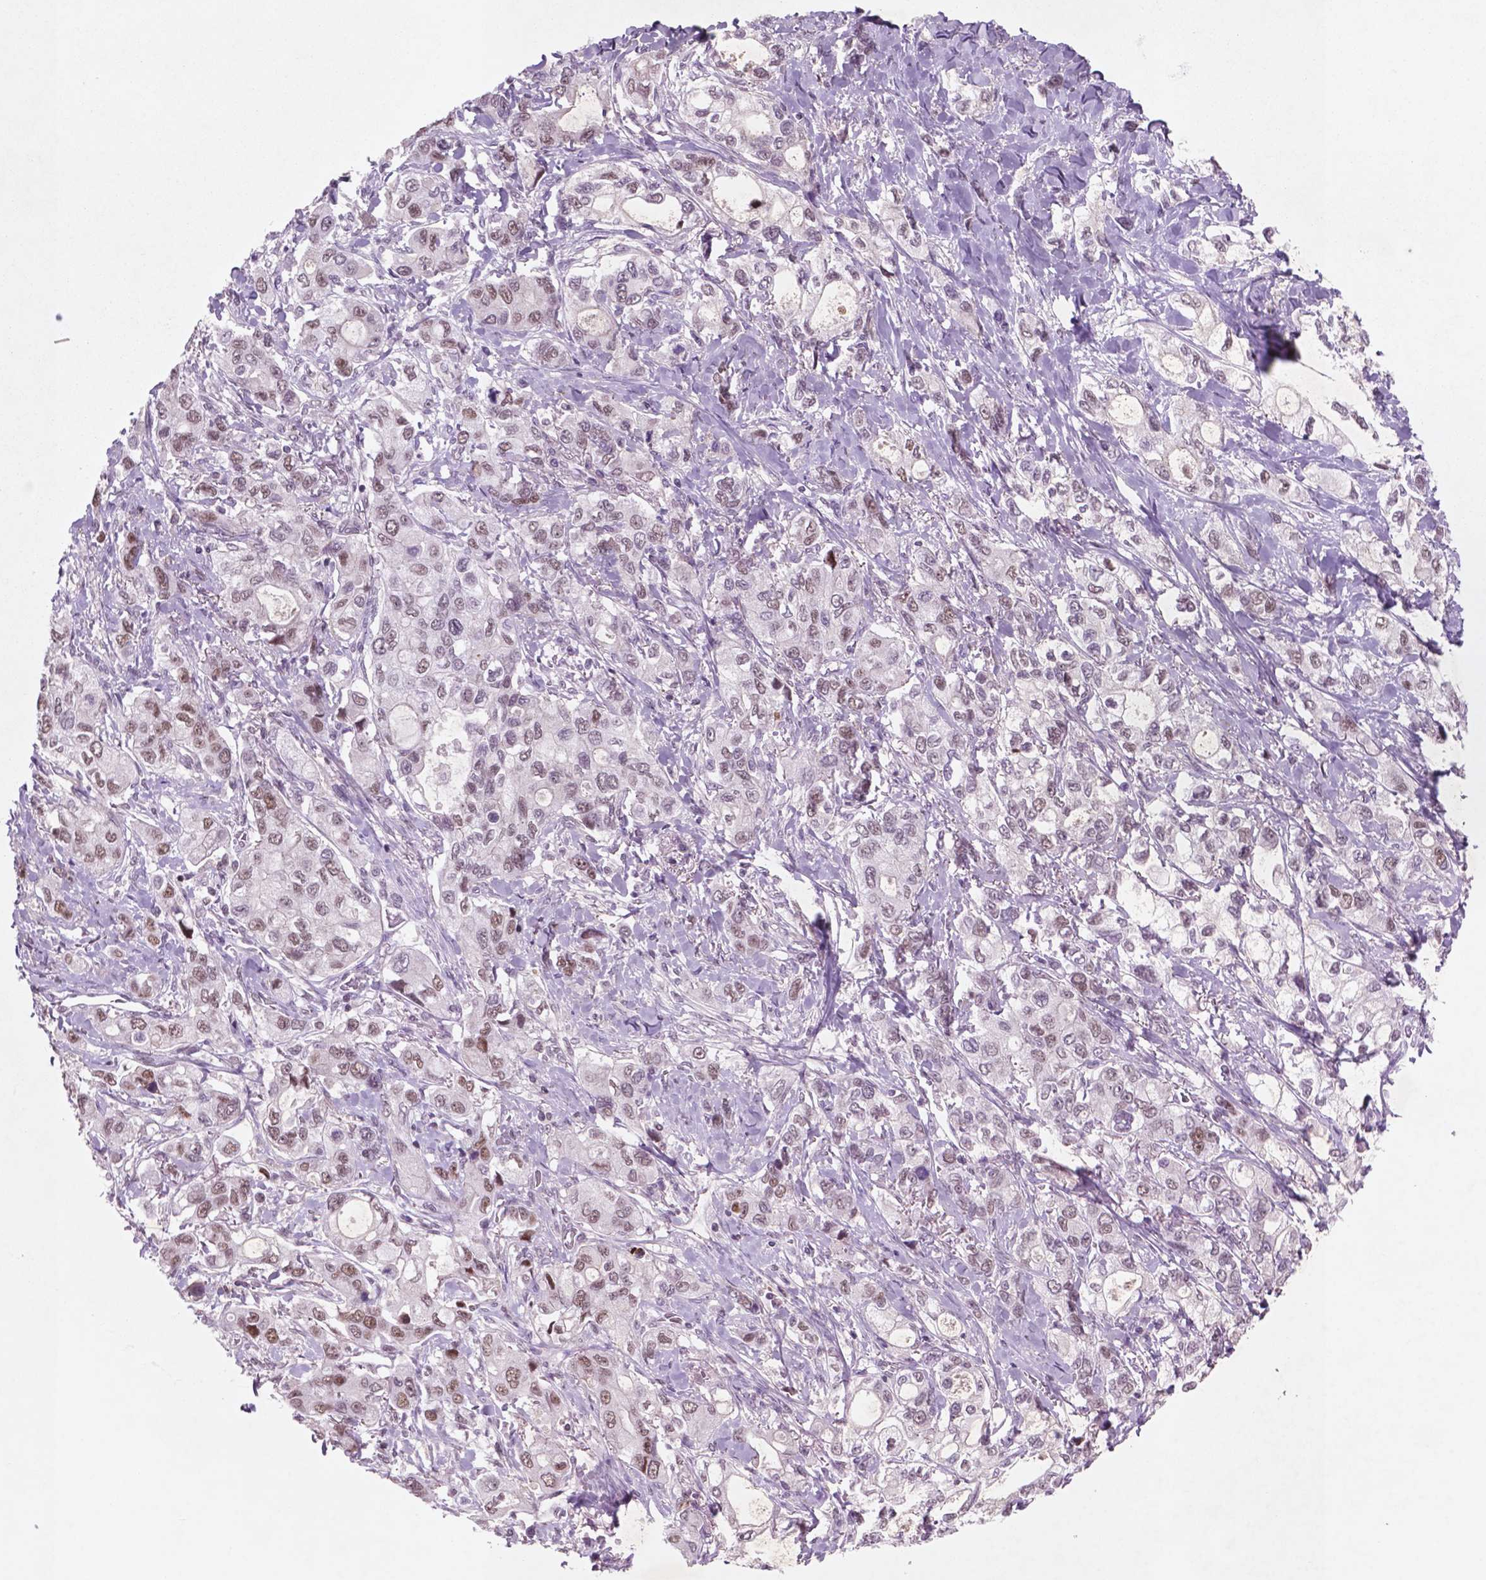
{"staining": {"intensity": "weak", "quantity": ">75%", "location": "nuclear"}, "tissue": "stomach cancer", "cell_type": "Tumor cells", "image_type": "cancer", "snomed": [{"axis": "morphology", "description": "Adenocarcinoma, NOS"}, {"axis": "topography", "description": "Stomach"}], "caption": "Tumor cells demonstrate low levels of weak nuclear positivity in approximately >75% of cells in human stomach cancer.", "gene": "CTR9", "patient": {"sex": "male", "age": 63}}